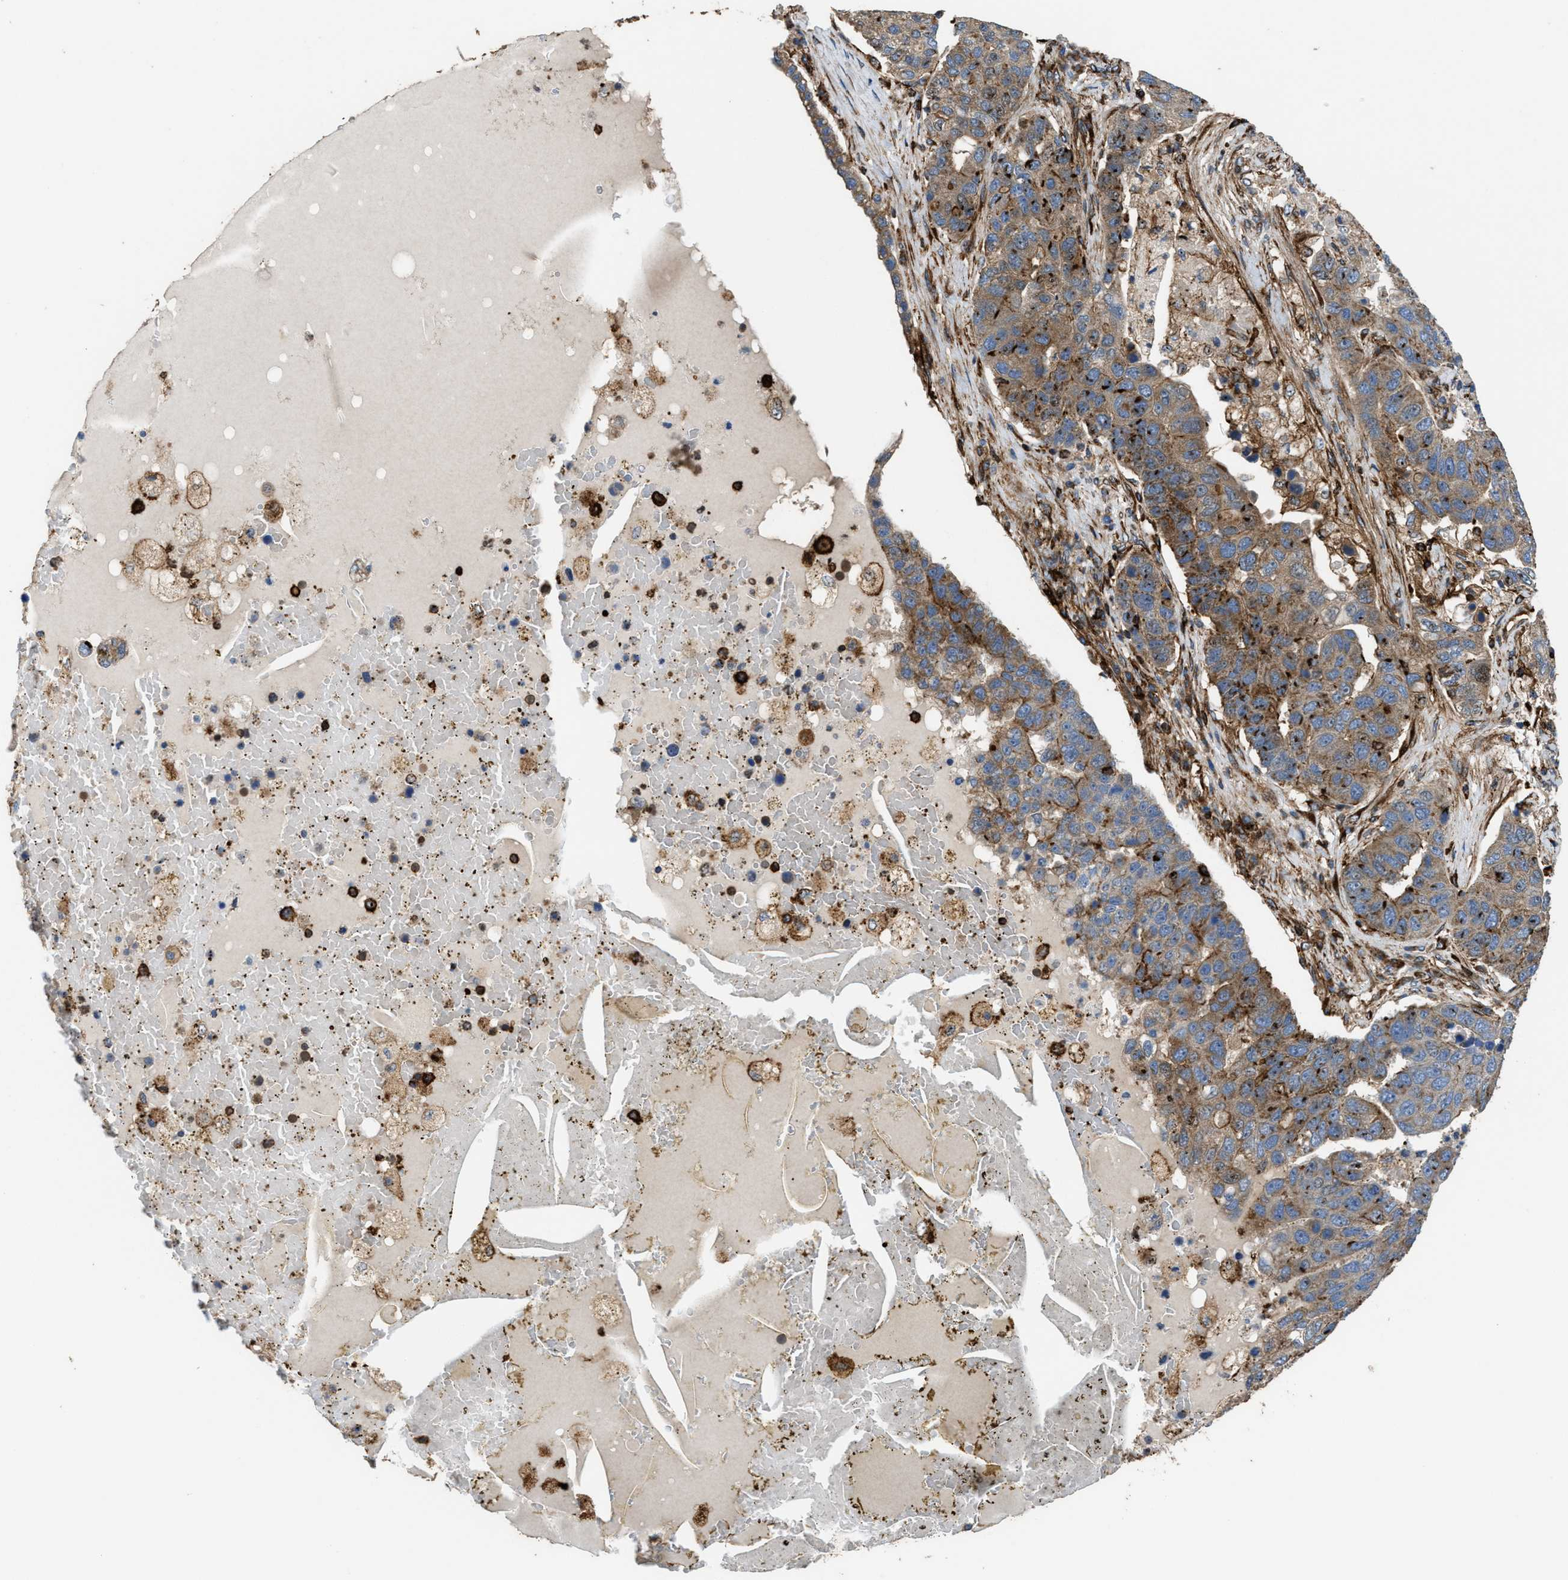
{"staining": {"intensity": "moderate", "quantity": ">75%", "location": "cytoplasmic/membranous"}, "tissue": "pancreatic cancer", "cell_type": "Tumor cells", "image_type": "cancer", "snomed": [{"axis": "morphology", "description": "Adenocarcinoma, NOS"}, {"axis": "topography", "description": "Pancreas"}], "caption": "An IHC histopathology image of neoplastic tissue is shown. Protein staining in brown highlights moderate cytoplasmic/membranous positivity in pancreatic cancer within tumor cells. (DAB IHC, brown staining for protein, blue staining for nuclei).", "gene": "EGLN1", "patient": {"sex": "female", "age": 61}}